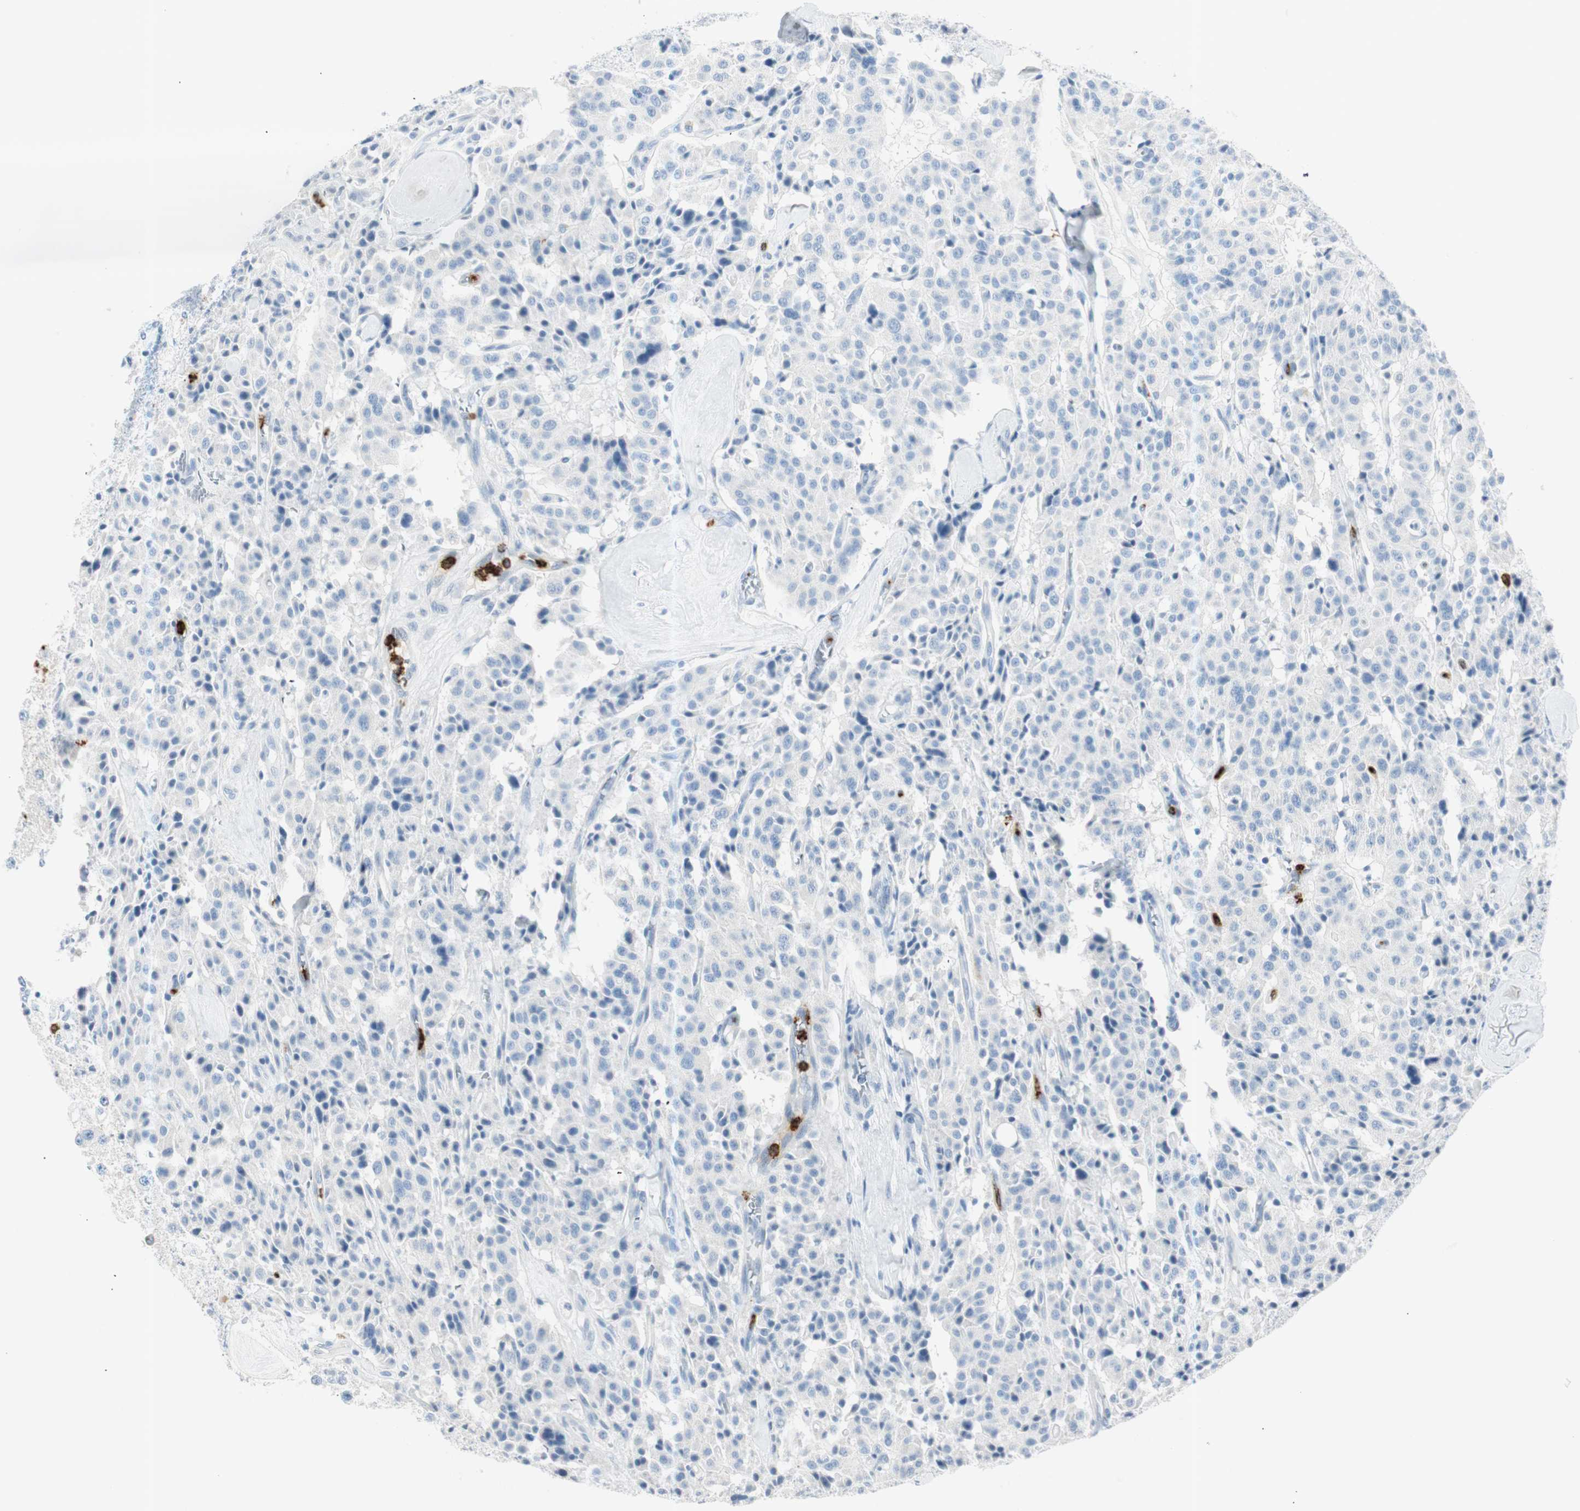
{"staining": {"intensity": "negative", "quantity": "none", "location": "none"}, "tissue": "carcinoid", "cell_type": "Tumor cells", "image_type": "cancer", "snomed": [{"axis": "morphology", "description": "Carcinoid, malignant, NOS"}, {"axis": "topography", "description": "Lung"}], "caption": "Immunohistochemistry (IHC) histopathology image of neoplastic tissue: carcinoid stained with DAB (3,3'-diaminobenzidine) demonstrates no significant protein staining in tumor cells.", "gene": "PRTN3", "patient": {"sex": "male", "age": 30}}